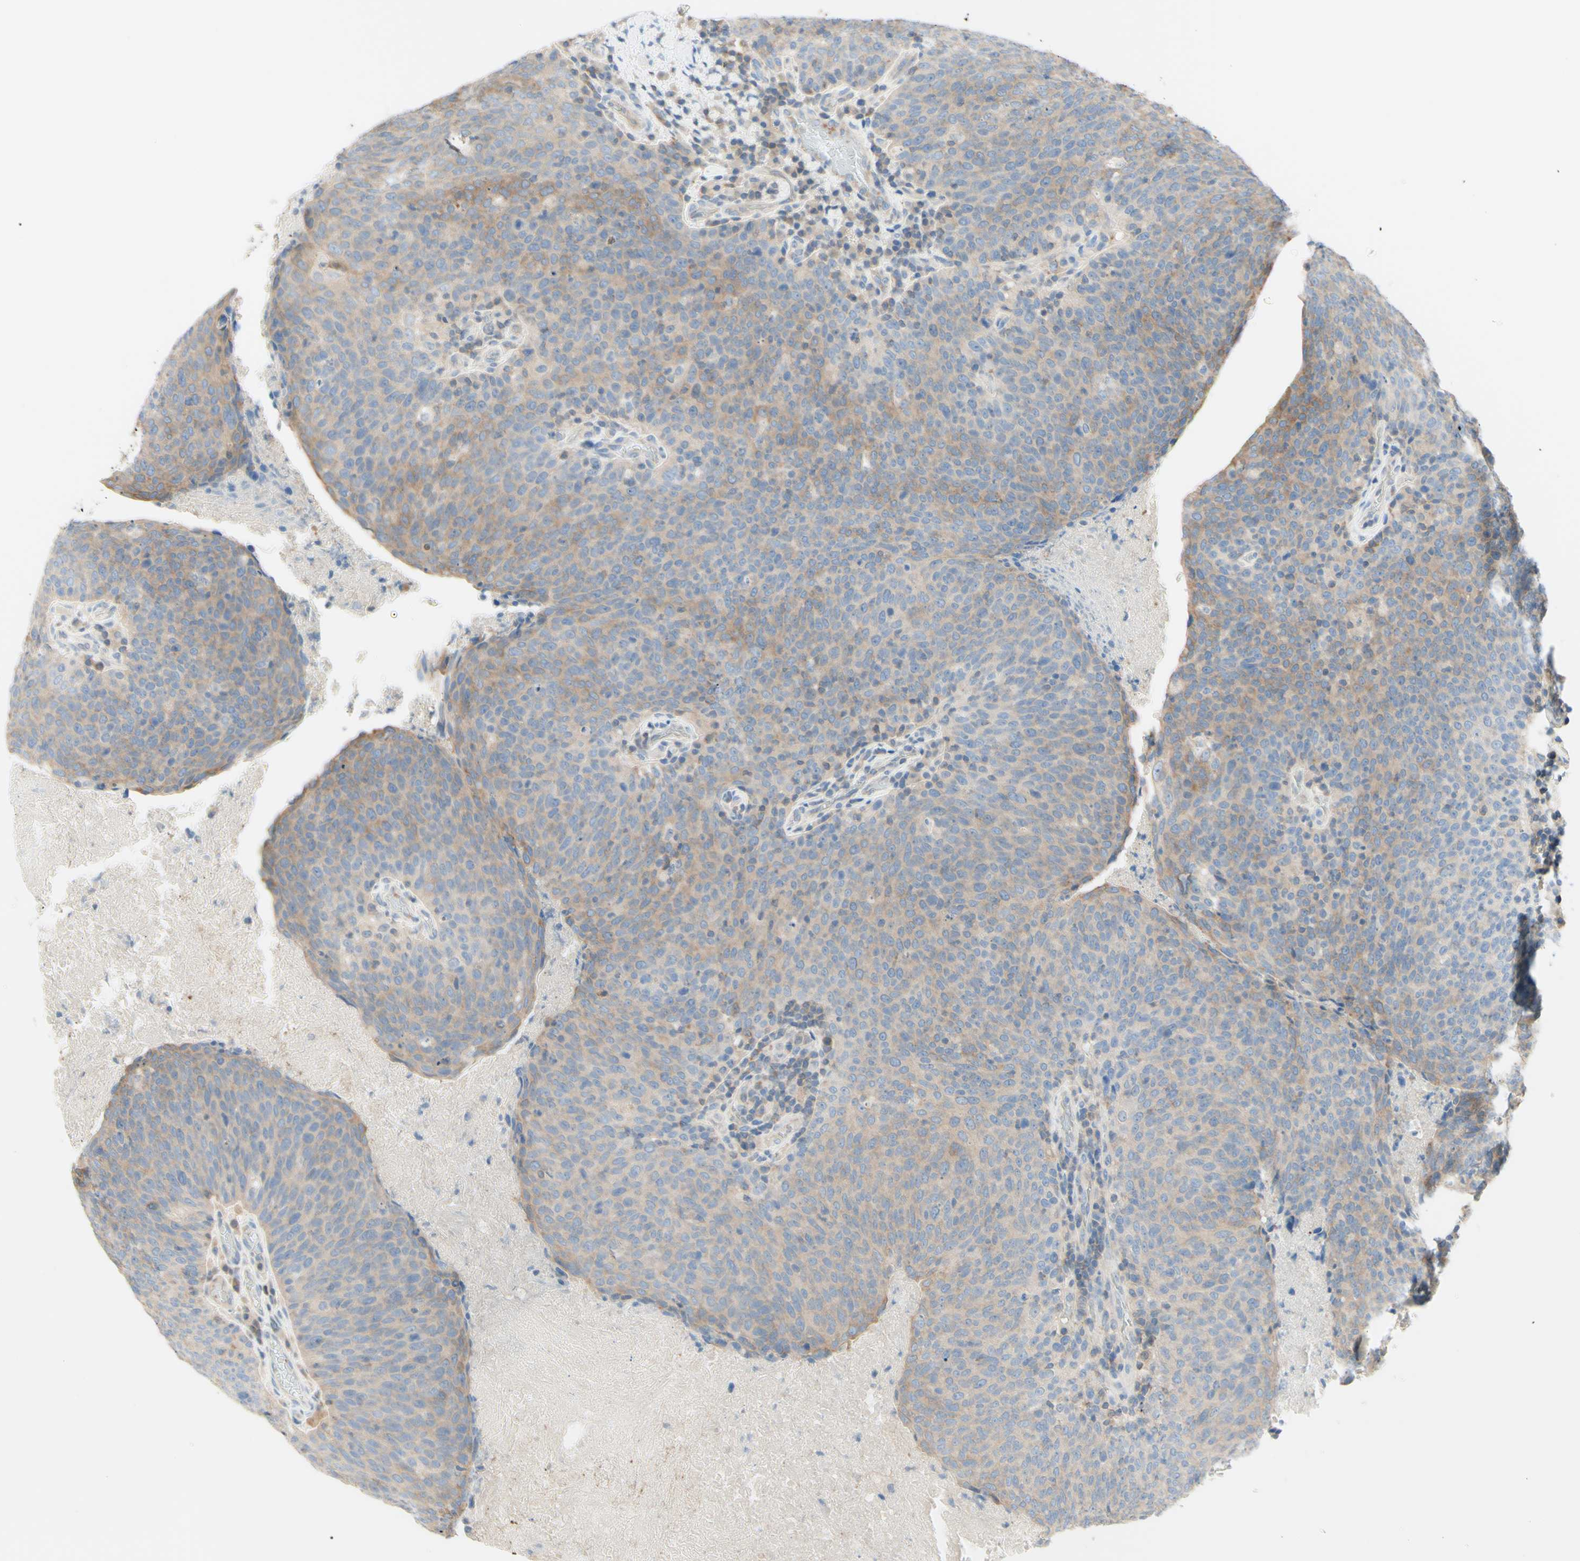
{"staining": {"intensity": "weak", "quantity": "25%-75%", "location": "cytoplasmic/membranous"}, "tissue": "head and neck cancer", "cell_type": "Tumor cells", "image_type": "cancer", "snomed": [{"axis": "morphology", "description": "Squamous cell carcinoma, NOS"}, {"axis": "morphology", "description": "Squamous cell carcinoma, metastatic, NOS"}, {"axis": "topography", "description": "Lymph node"}, {"axis": "topography", "description": "Head-Neck"}], "caption": "Immunohistochemistry (IHC) (DAB (3,3'-diaminobenzidine)) staining of human squamous cell carcinoma (head and neck) reveals weak cytoplasmic/membranous protein staining in approximately 25%-75% of tumor cells. (DAB IHC, brown staining for protein, blue staining for nuclei).", "gene": "MTM1", "patient": {"sex": "male", "age": 62}}